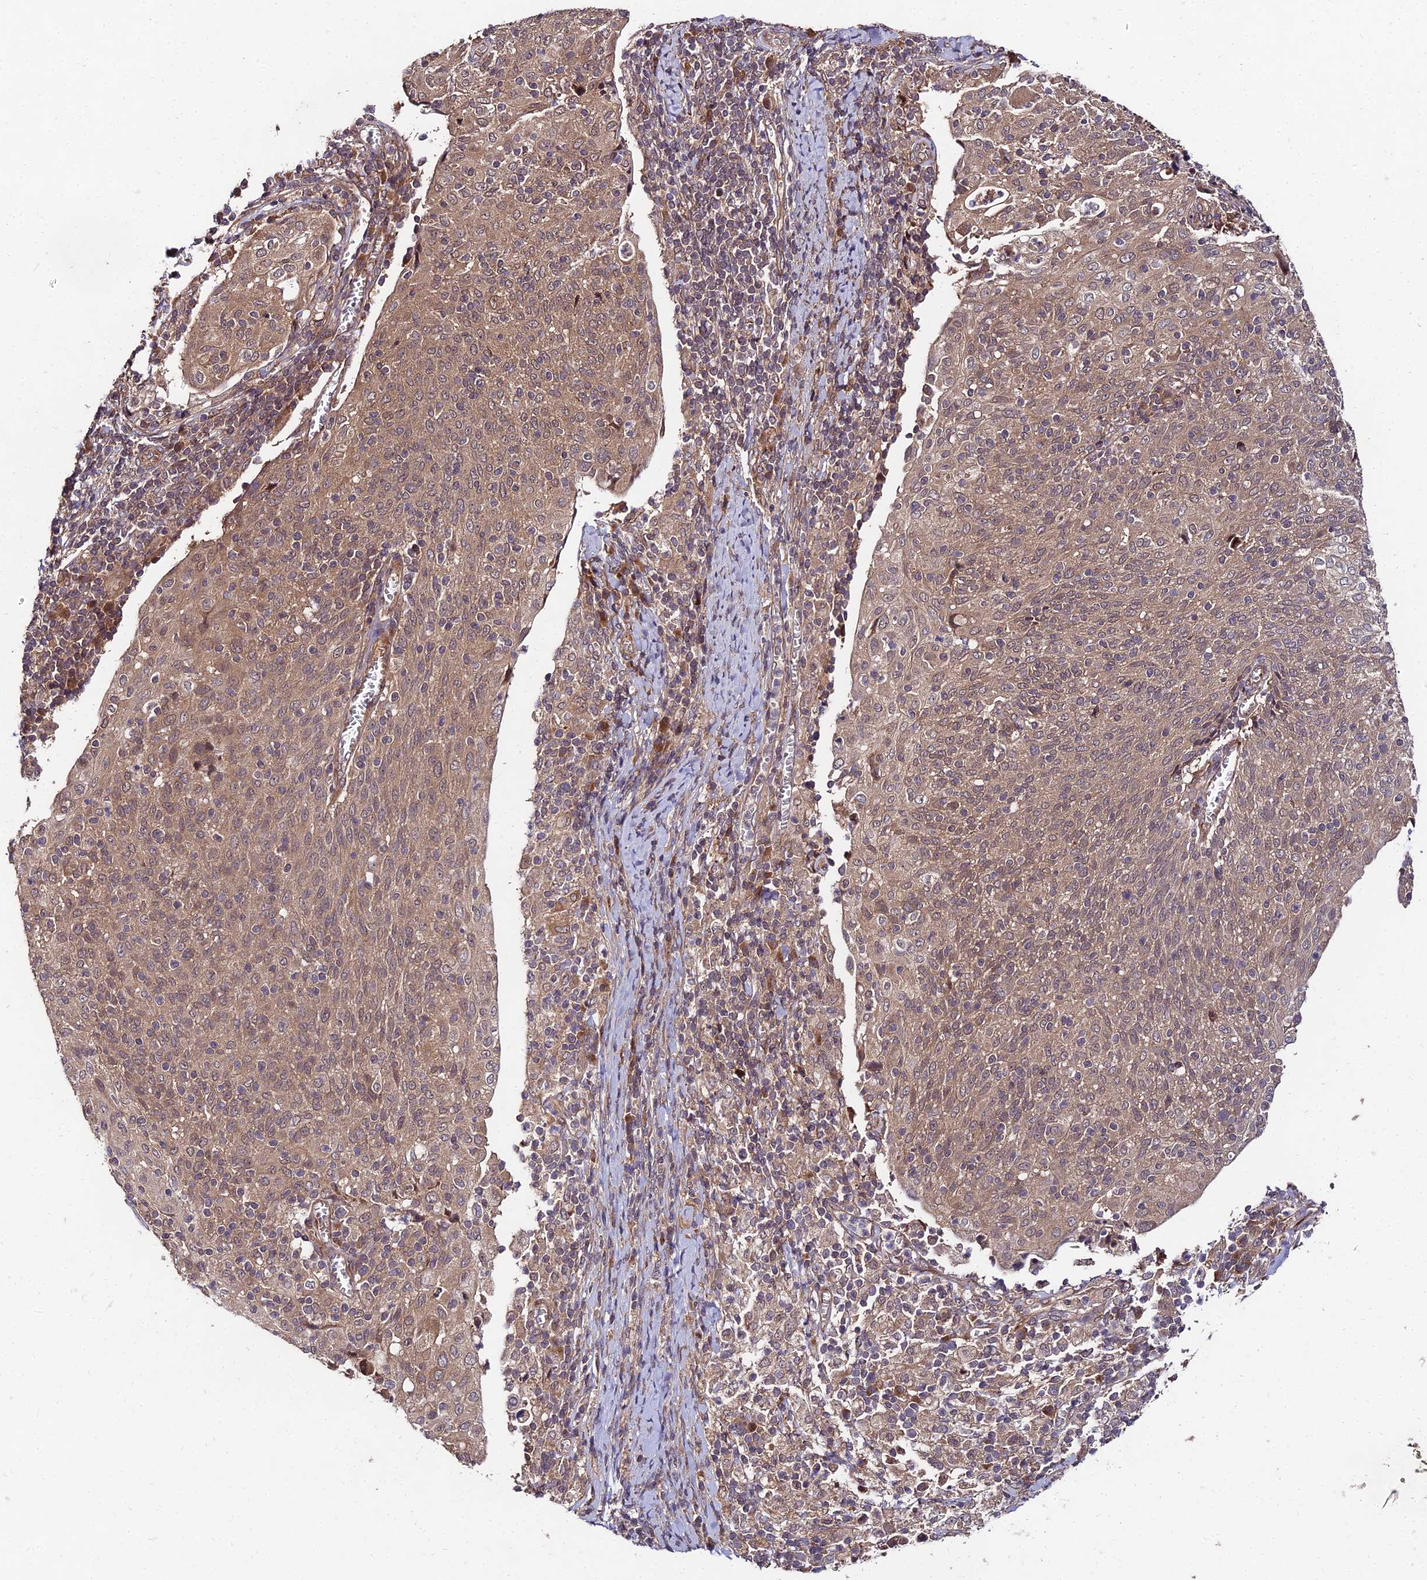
{"staining": {"intensity": "moderate", "quantity": ">75%", "location": "cytoplasmic/membranous"}, "tissue": "cervical cancer", "cell_type": "Tumor cells", "image_type": "cancer", "snomed": [{"axis": "morphology", "description": "Squamous cell carcinoma, NOS"}, {"axis": "topography", "description": "Cervix"}], "caption": "Cervical cancer stained with immunohistochemistry displays moderate cytoplasmic/membranous positivity in approximately >75% of tumor cells.", "gene": "MKKS", "patient": {"sex": "female", "age": 52}}